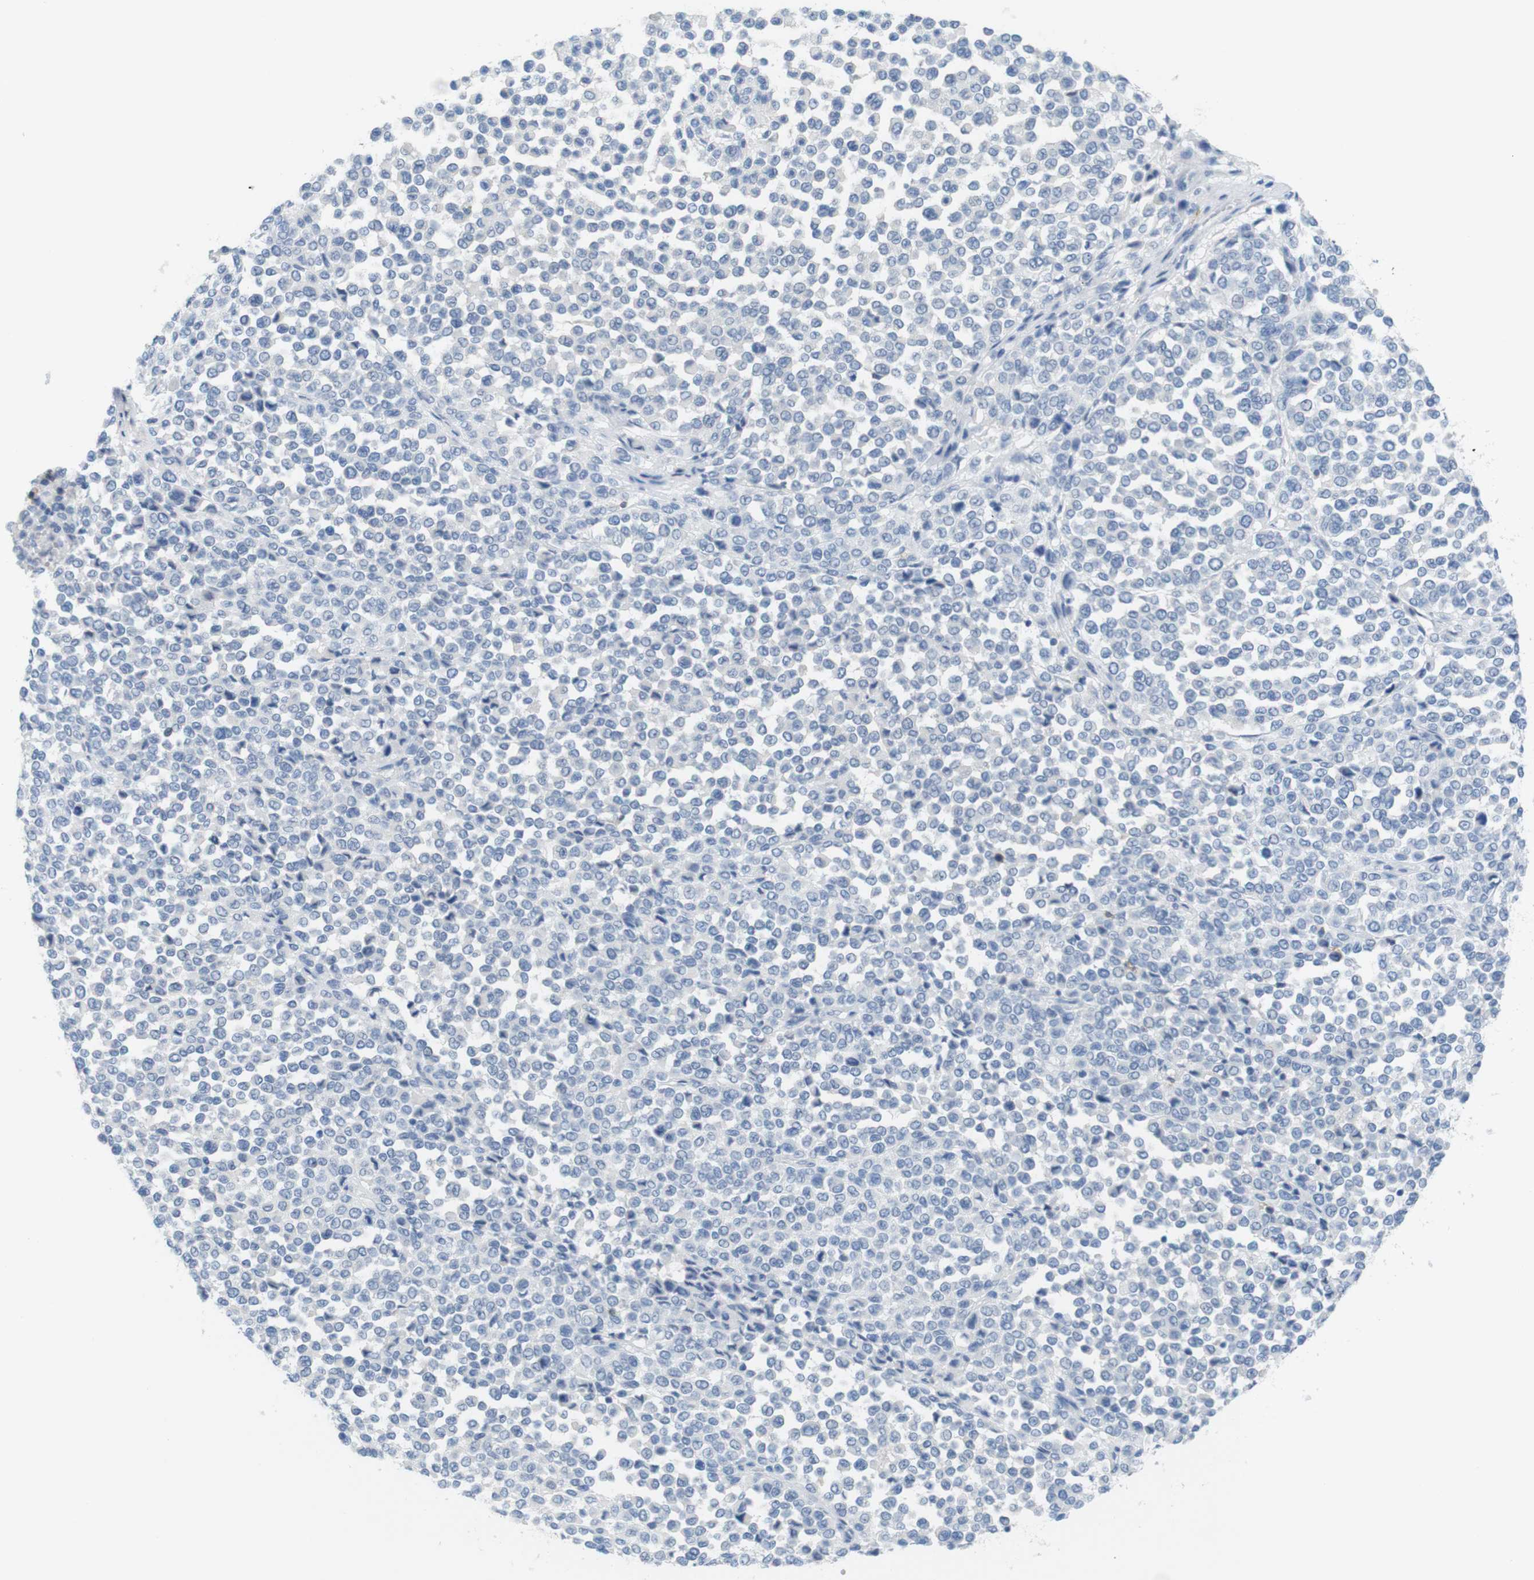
{"staining": {"intensity": "negative", "quantity": "none", "location": "none"}, "tissue": "melanoma", "cell_type": "Tumor cells", "image_type": "cancer", "snomed": [{"axis": "morphology", "description": "Malignant melanoma, Metastatic site"}, {"axis": "topography", "description": "Pancreas"}], "caption": "Malignant melanoma (metastatic site) was stained to show a protein in brown. There is no significant staining in tumor cells.", "gene": "CD5", "patient": {"sex": "female", "age": 30}}